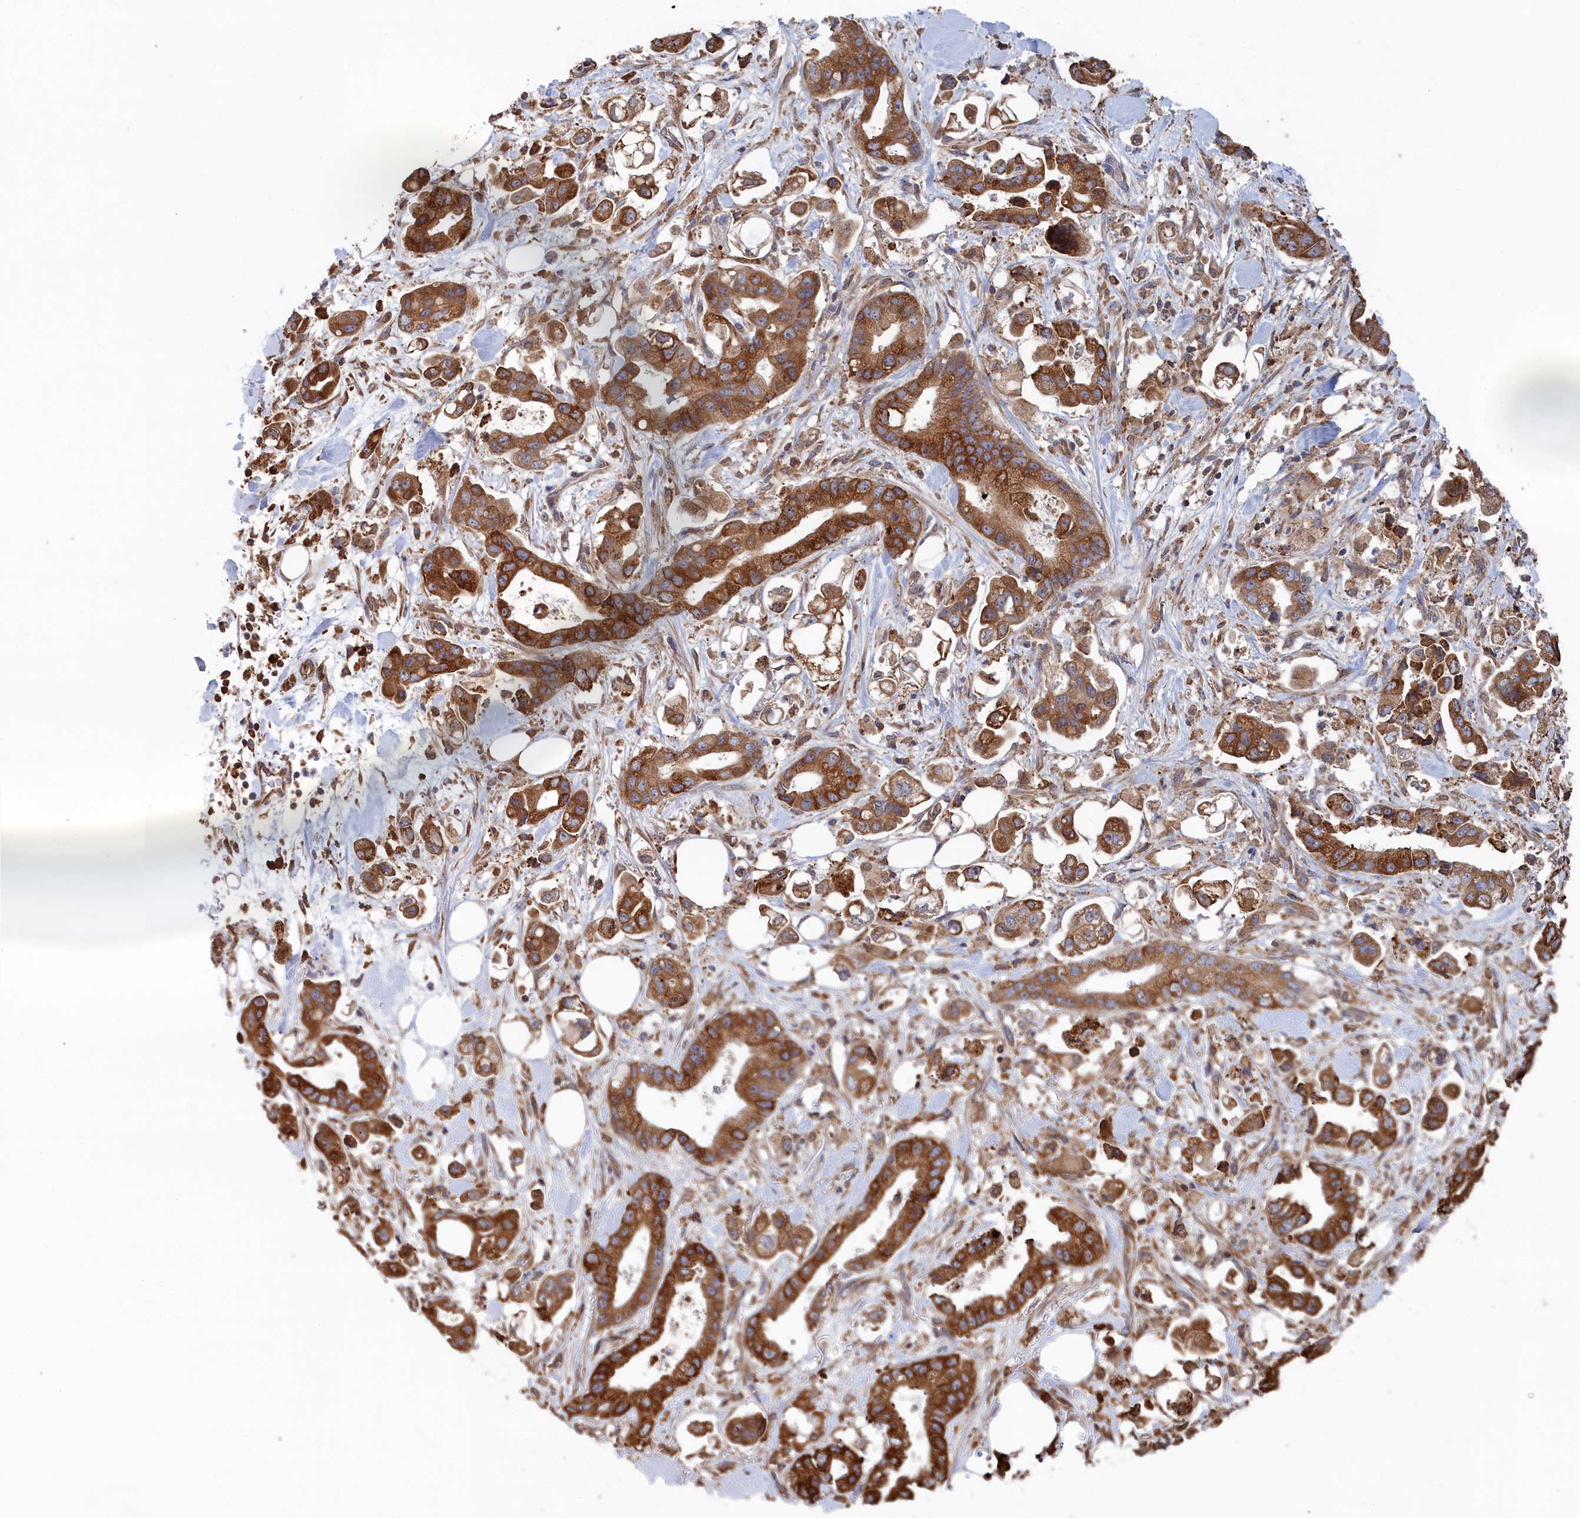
{"staining": {"intensity": "strong", "quantity": ">75%", "location": "cytoplasmic/membranous"}, "tissue": "stomach cancer", "cell_type": "Tumor cells", "image_type": "cancer", "snomed": [{"axis": "morphology", "description": "Adenocarcinoma, NOS"}, {"axis": "topography", "description": "Stomach"}], "caption": "Immunohistochemistry photomicrograph of neoplastic tissue: human stomach adenocarcinoma stained using immunohistochemistry (IHC) displays high levels of strong protein expression localized specifically in the cytoplasmic/membranous of tumor cells, appearing as a cytoplasmic/membranous brown color.", "gene": "BPIFB6", "patient": {"sex": "male", "age": 62}}